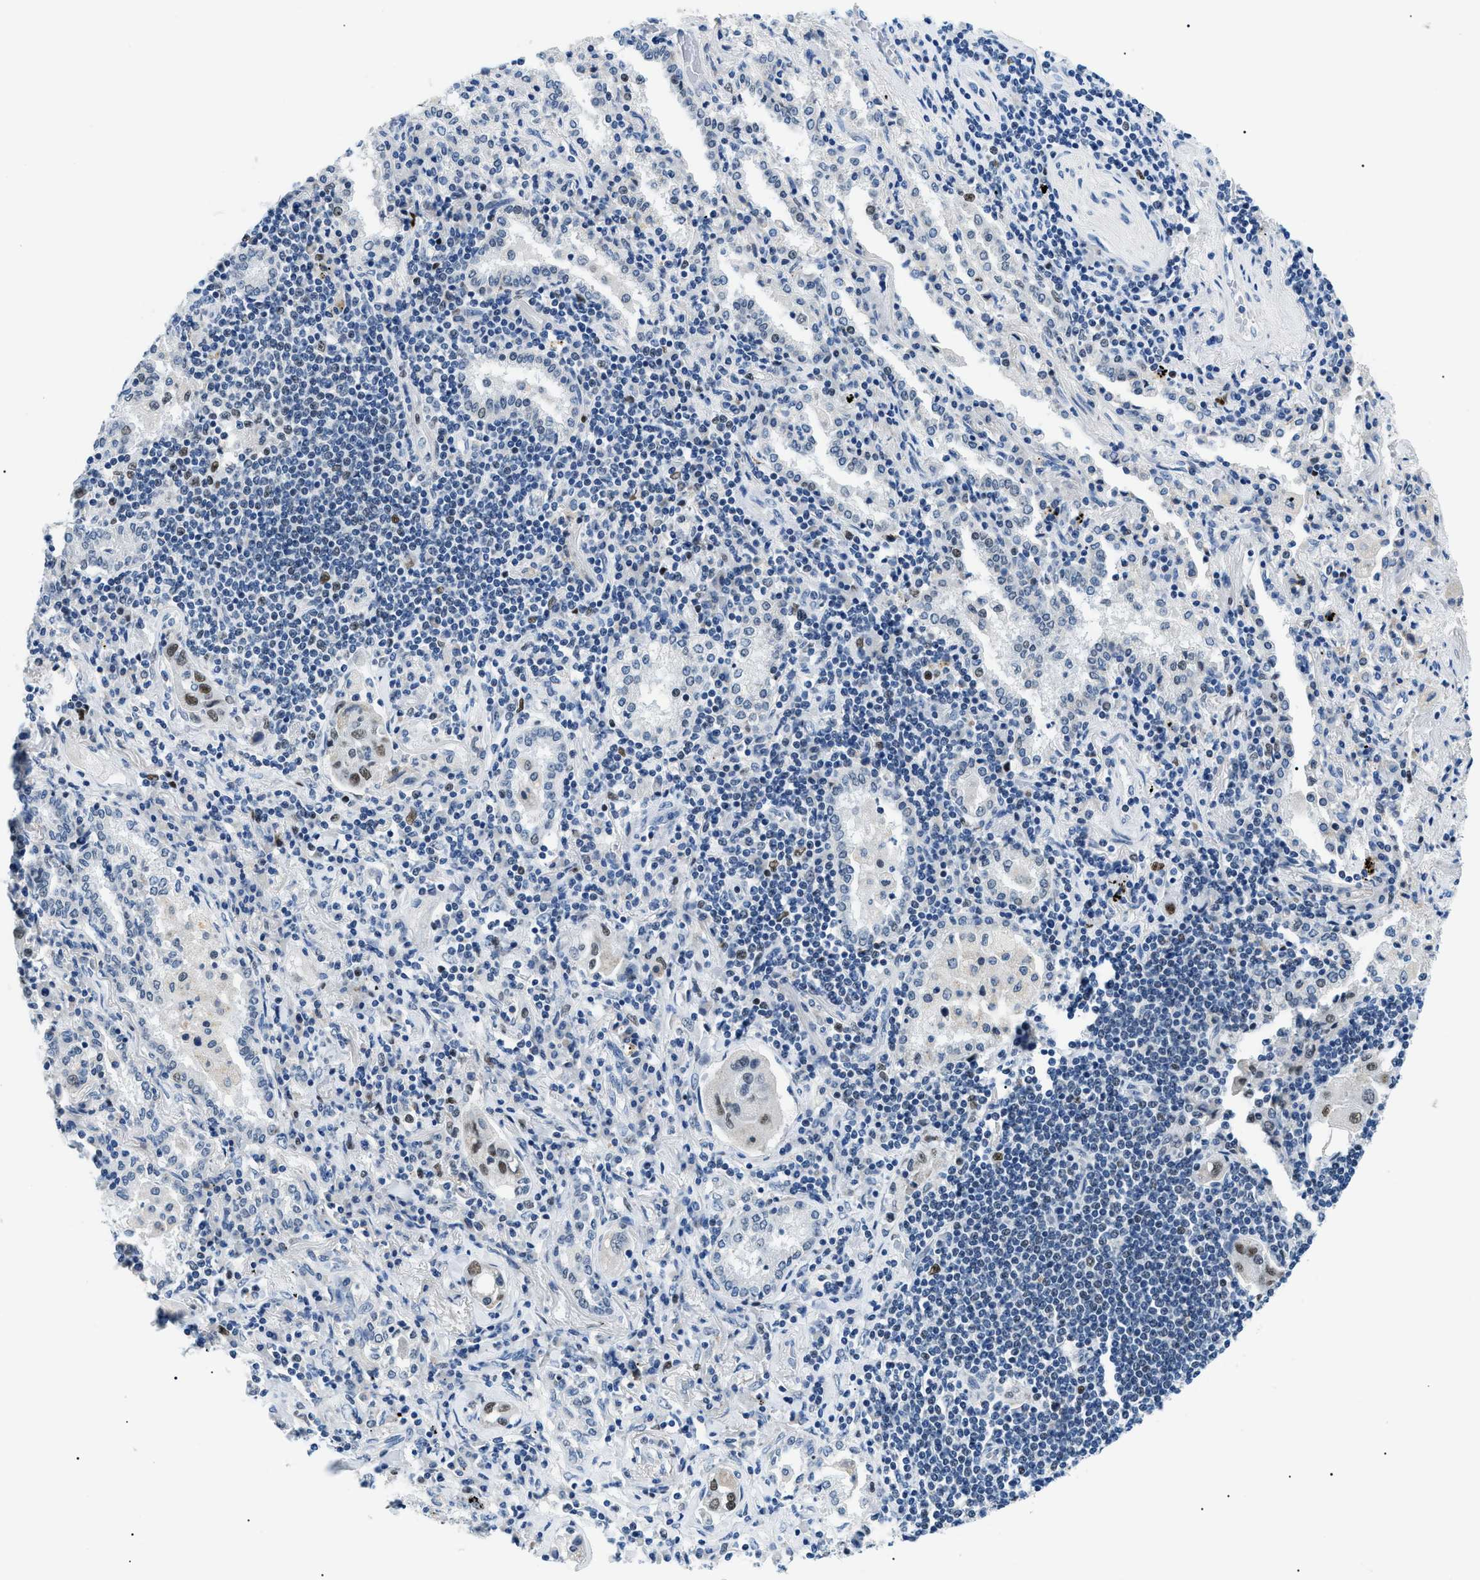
{"staining": {"intensity": "weak", "quantity": "25%-75%", "location": "nuclear"}, "tissue": "lung cancer", "cell_type": "Tumor cells", "image_type": "cancer", "snomed": [{"axis": "morphology", "description": "Adenocarcinoma, NOS"}, {"axis": "topography", "description": "Lung"}], "caption": "Immunohistochemical staining of lung adenocarcinoma displays low levels of weak nuclear protein staining in approximately 25%-75% of tumor cells.", "gene": "SMARCC1", "patient": {"sex": "female", "age": 65}}